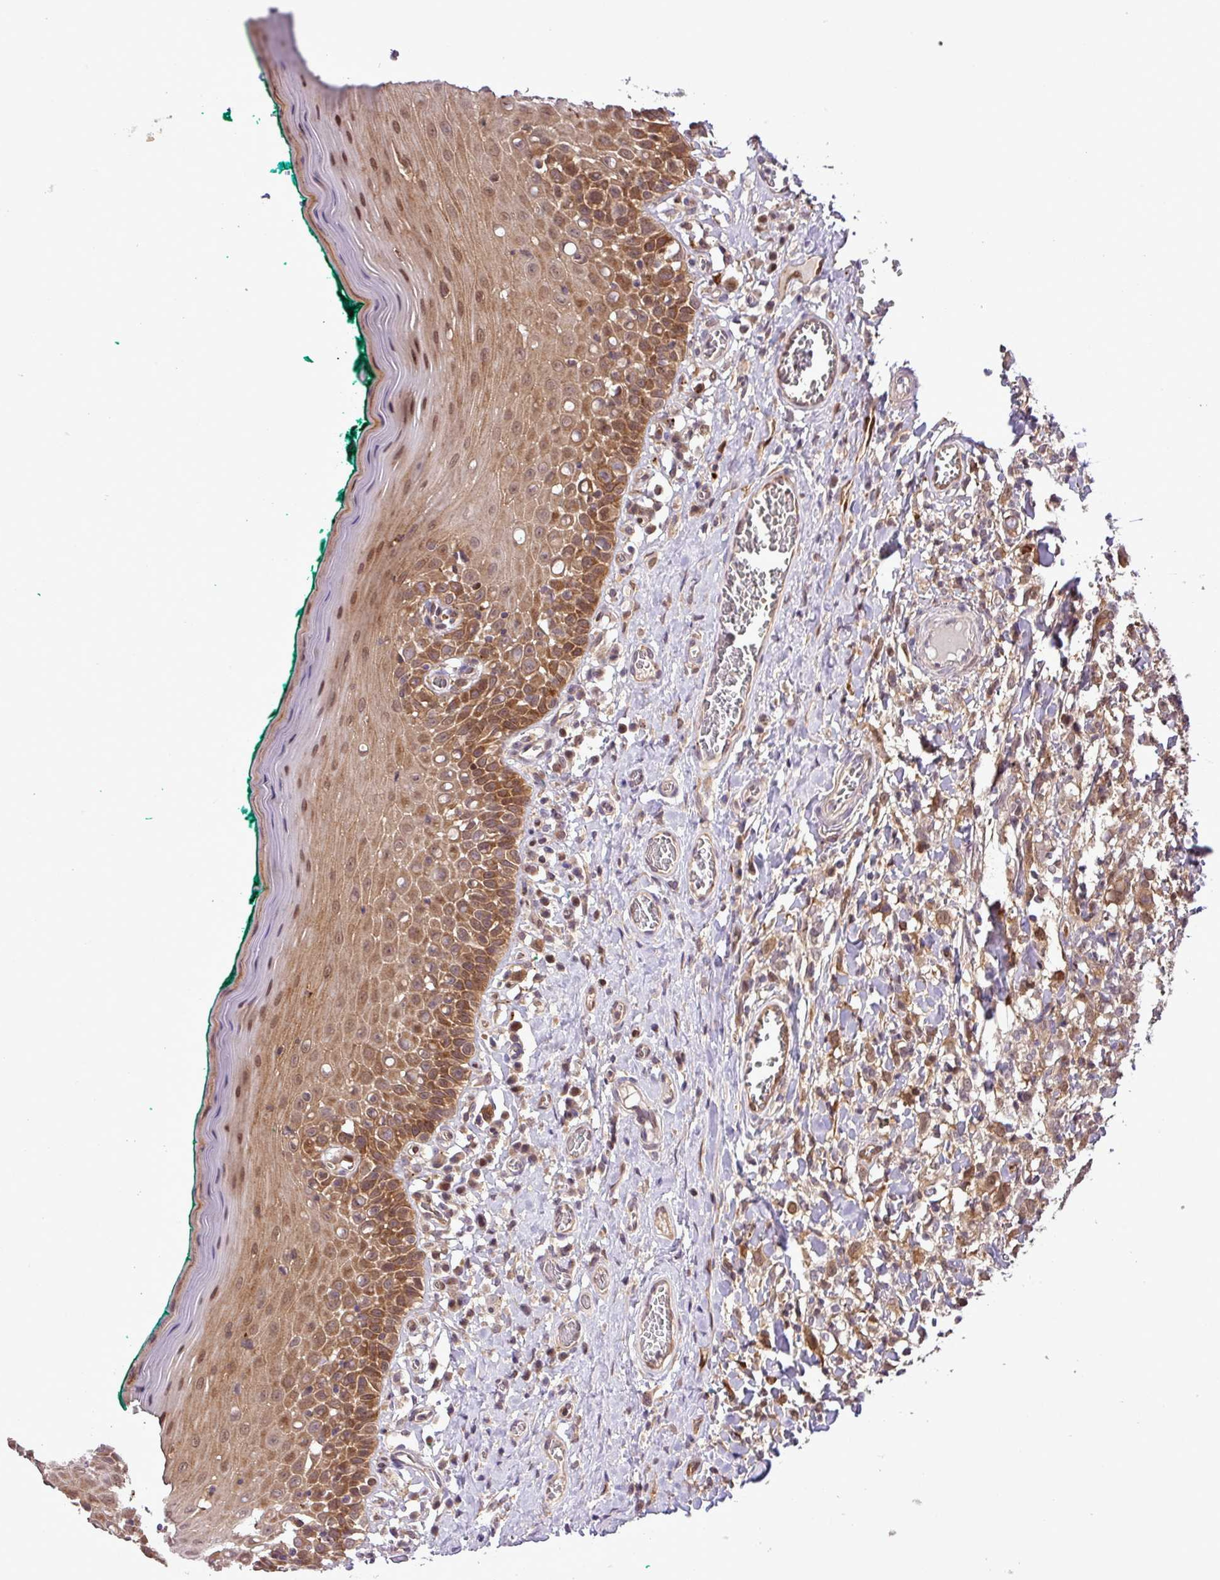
{"staining": {"intensity": "moderate", "quantity": ">75%", "location": "cytoplasmic/membranous,nuclear"}, "tissue": "oral mucosa", "cell_type": "Squamous epithelial cells", "image_type": "normal", "snomed": [{"axis": "morphology", "description": "Normal tissue, NOS"}, {"axis": "topography", "description": "Oral tissue"}], "caption": "Oral mucosa stained for a protein displays moderate cytoplasmic/membranous,nuclear positivity in squamous epithelial cells. The protein is stained brown, and the nuclei are stained in blue (DAB IHC with brightfield microscopy, high magnification).", "gene": "CARHSP1", "patient": {"sex": "female", "age": 83}}